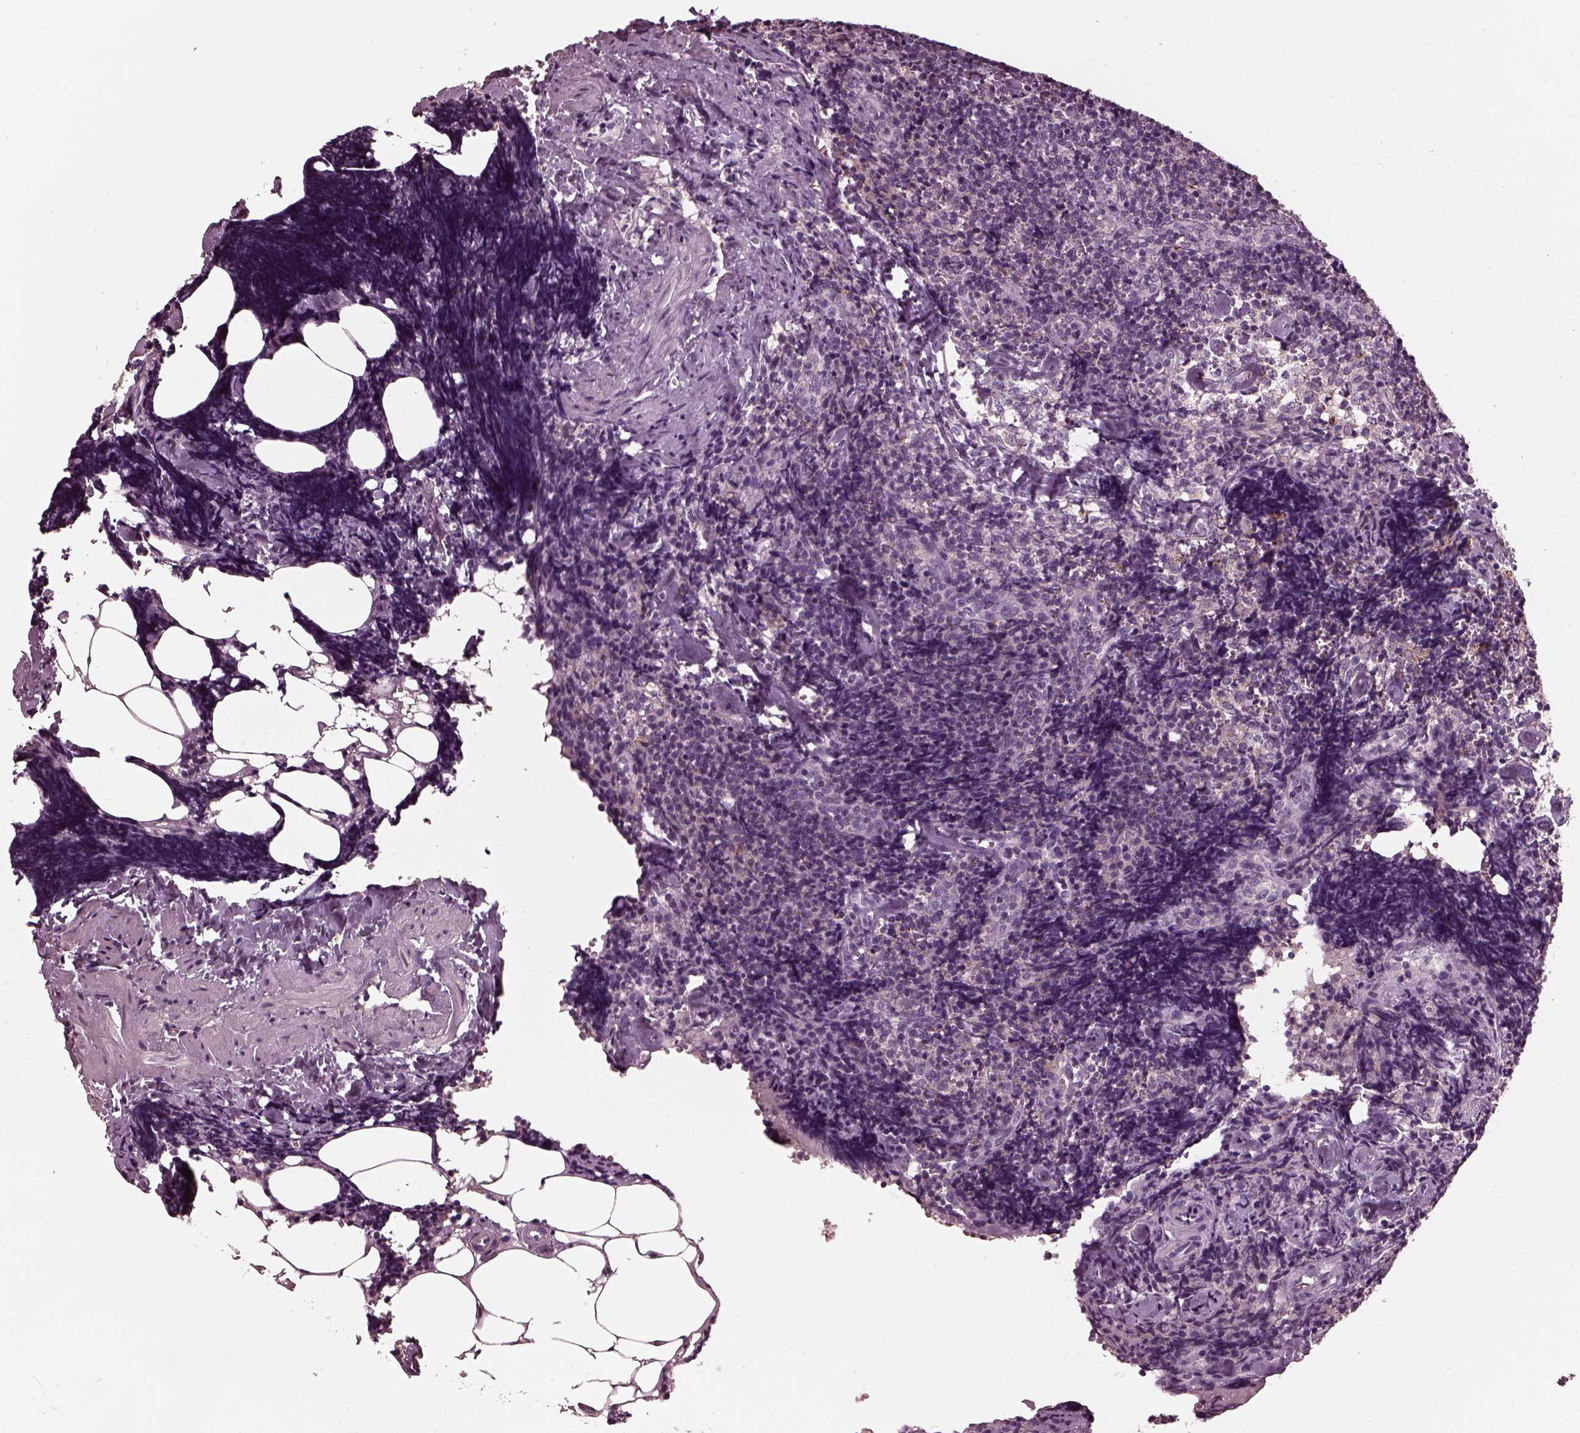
{"staining": {"intensity": "negative", "quantity": "none", "location": "none"}, "tissue": "lymph node", "cell_type": "Germinal center cells", "image_type": "normal", "snomed": [{"axis": "morphology", "description": "Normal tissue, NOS"}, {"axis": "topography", "description": "Lymph node"}], "caption": "Germinal center cells are negative for brown protein staining in benign lymph node.", "gene": "PORCN", "patient": {"sex": "female", "age": 50}}